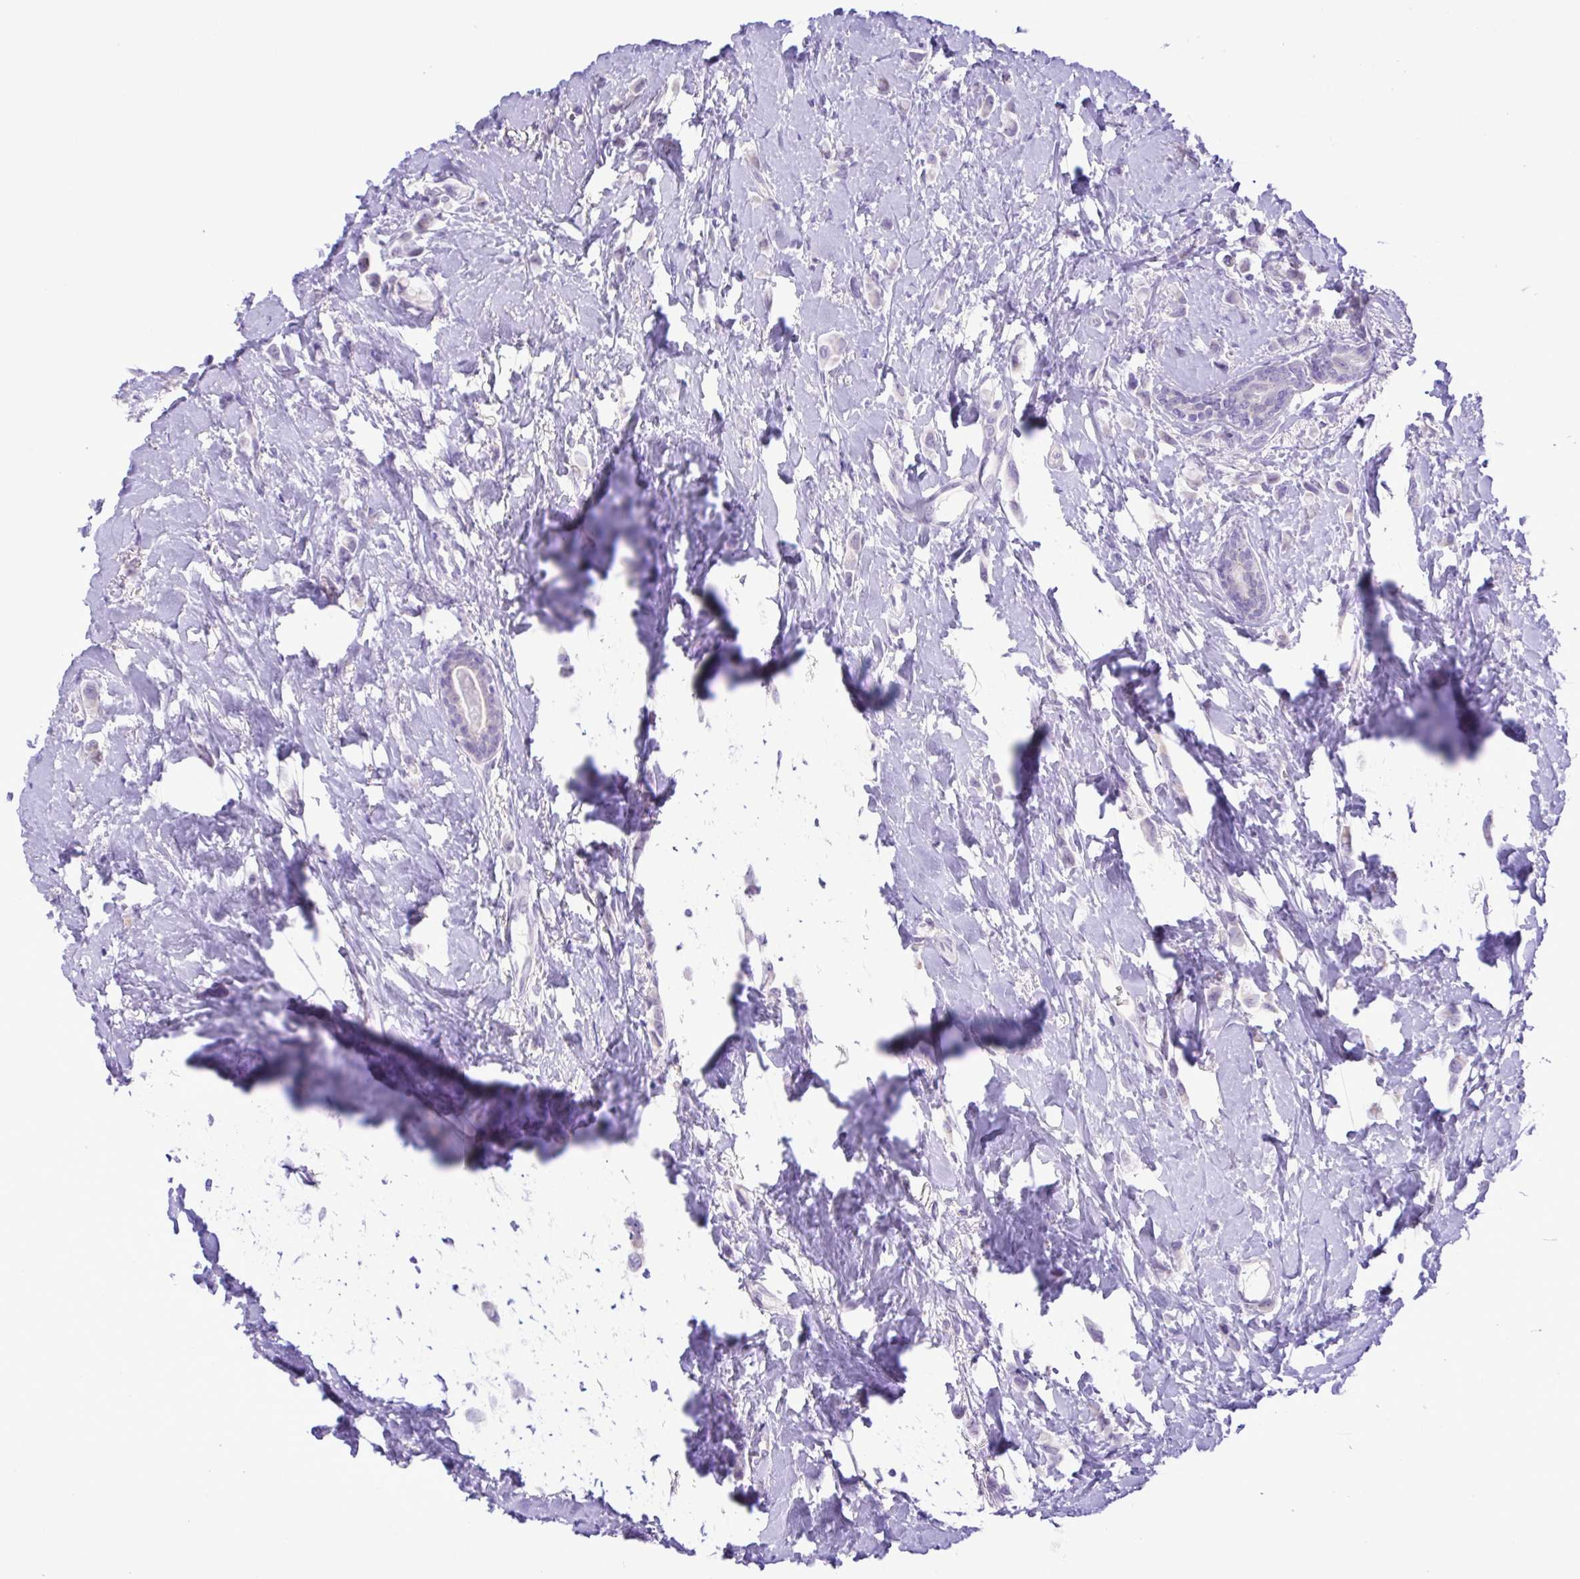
{"staining": {"intensity": "negative", "quantity": "none", "location": "none"}, "tissue": "breast cancer", "cell_type": "Tumor cells", "image_type": "cancer", "snomed": [{"axis": "morphology", "description": "Lobular carcinoma"}, {"axis": "topography", "description": "Breast"}], "caption": "This is an immunohistochemistry image of breast lobular carcinoma. There is no staining in tumor cells.", "gene": "CBY2", "patient": {"sex": "female", "age": 66}}